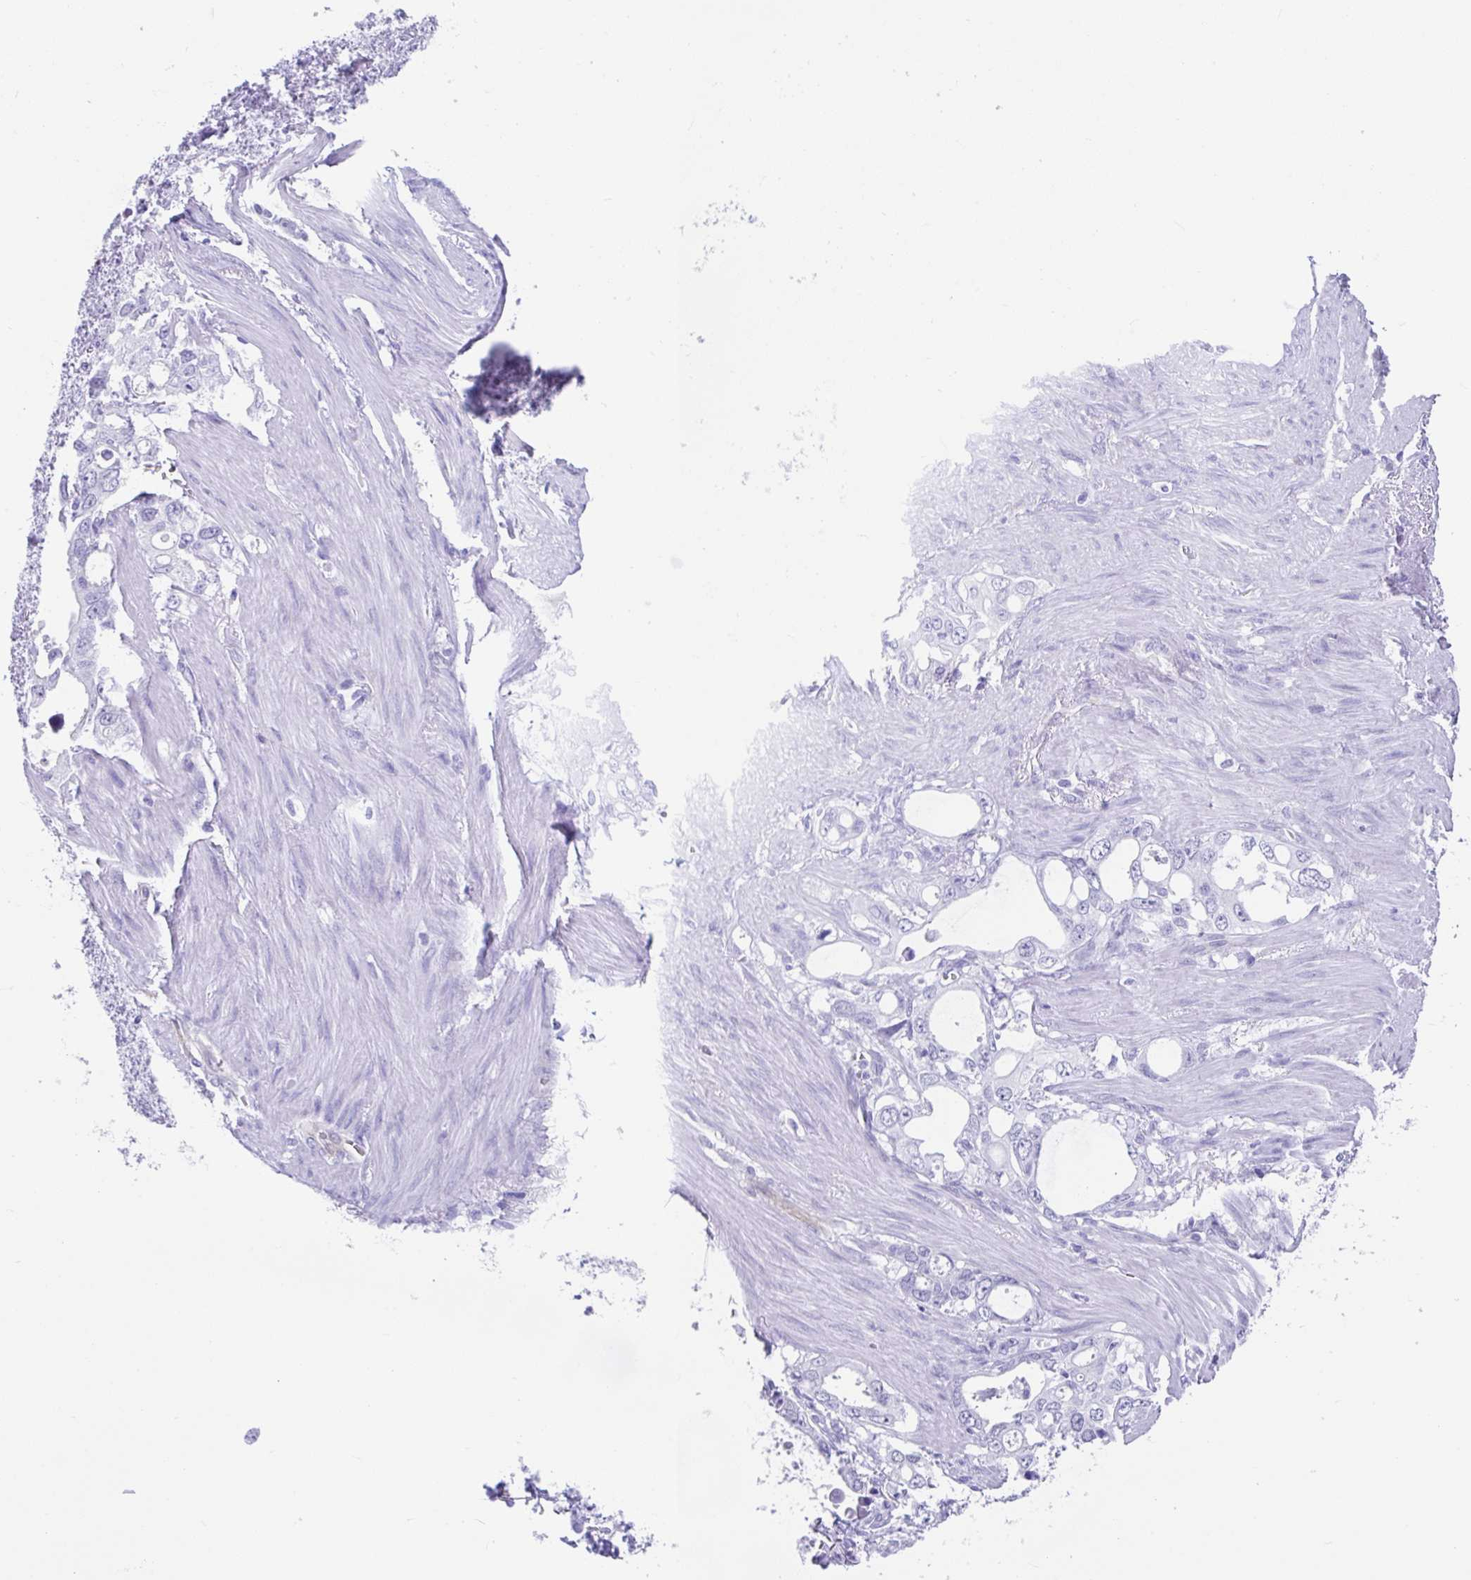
{"staining": {"intensity": "negative", "quantity": "none", "location": "none"}, "tissue": "stomach cancer", "cell_type": "Tumor cells", "image_type": "cancer", "snomed": [{"axis": "morphology", "description": "Adenocarcinoma, NOS"}, {"axis": "topography", "description": "Stomach, upper"}], "caption": "Adenocarcinoma (stomach) stained for a protein using IHC shows no positivity tumor cells.", "gene": "FAM107A", "patient": {"sex": "male", "age": 74}}